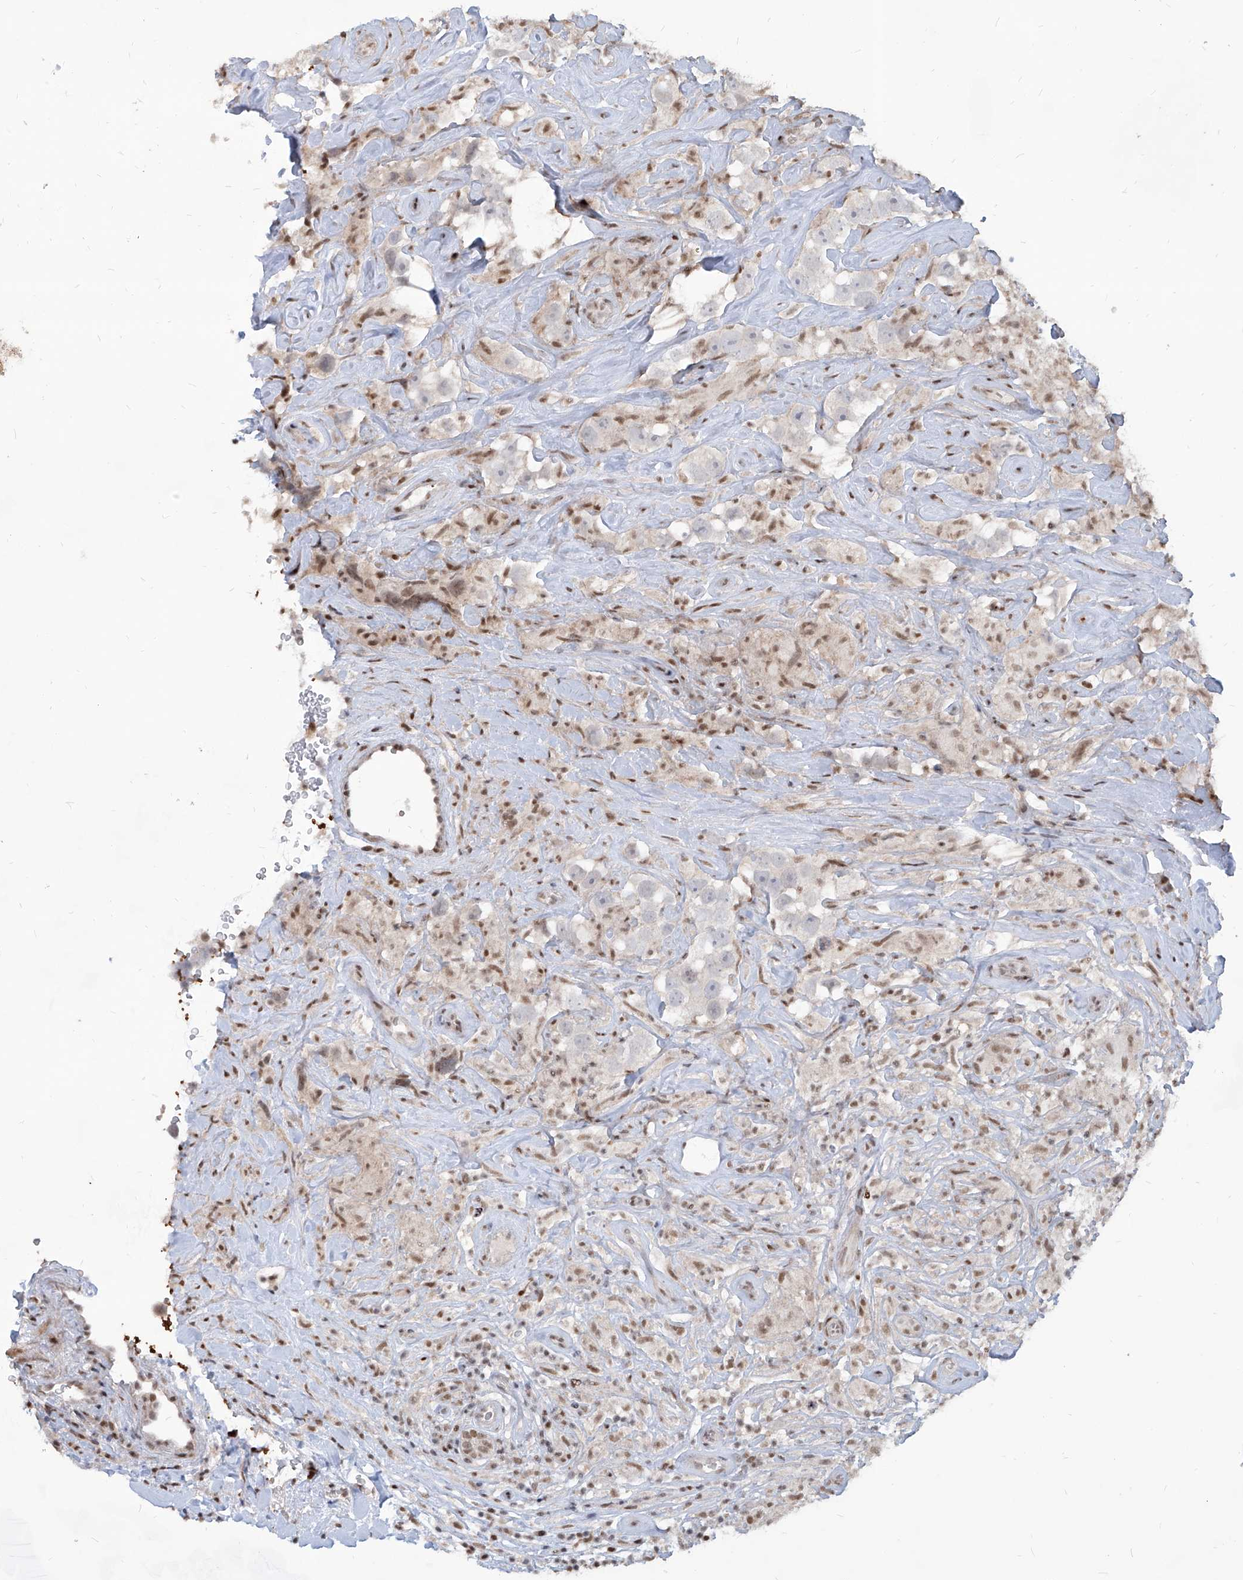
{"staining": {"intensity": "negative", "quantity": "none", "location": "none"}, "tissue": "testis cancer", "cell_type": "Tumor cells", "image_type": "cancer", "snomed": [{"axis": "morphology", "description": "Seminoma, NOS"}, {"axis": "topography", "description": "Testis"}], "caption": "Histopathology image shows no significant protein expression in tumor cells of testis cancer (seminoma).", "gene": "IRF2", "patient": {"sex": "male", "age": 49}}